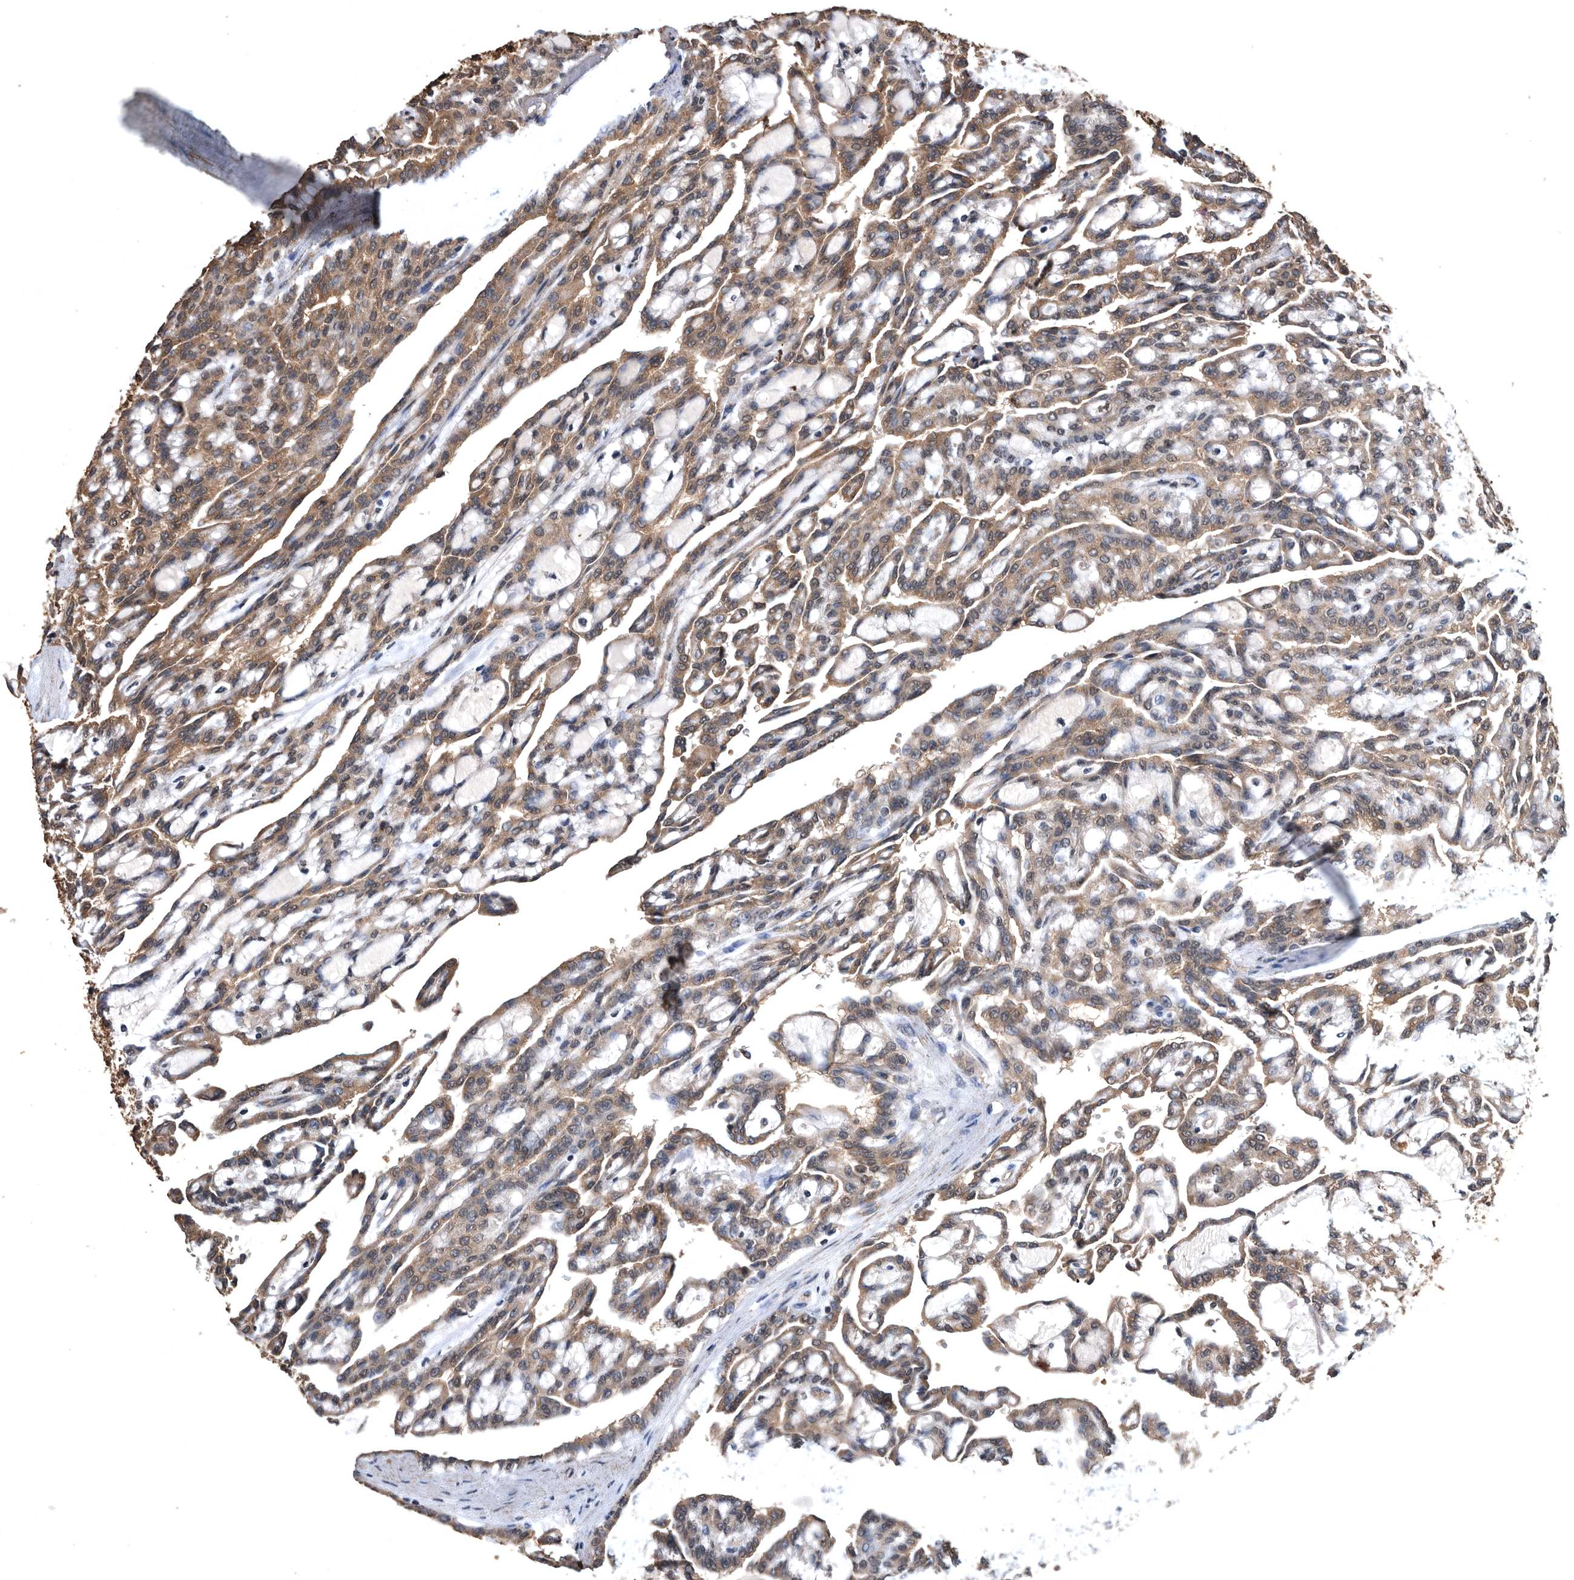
{"staining": {"intensity": "moderate", "quantity": ">75%", "location": "cytoplasmic/membranous"}, "tissue": "renal cancer", "cell_type": "Tumor cells", "image_type": "cancer", "snomed": [{"axis": "morphology", "description": "Adenocarcinoma, NOS"}, {"axis": "topography", "description": "Kidney"}], "caption": "Moderate cytoplasmic/membranous positivity is present in approximately >75% of tumor cells in renal adenocarcinoma. Ihc stains the protein of interest in brown and the nuclei are stained blue.", "gene": "NRBP1", "patient": {"sex": "male", "age": 63}}